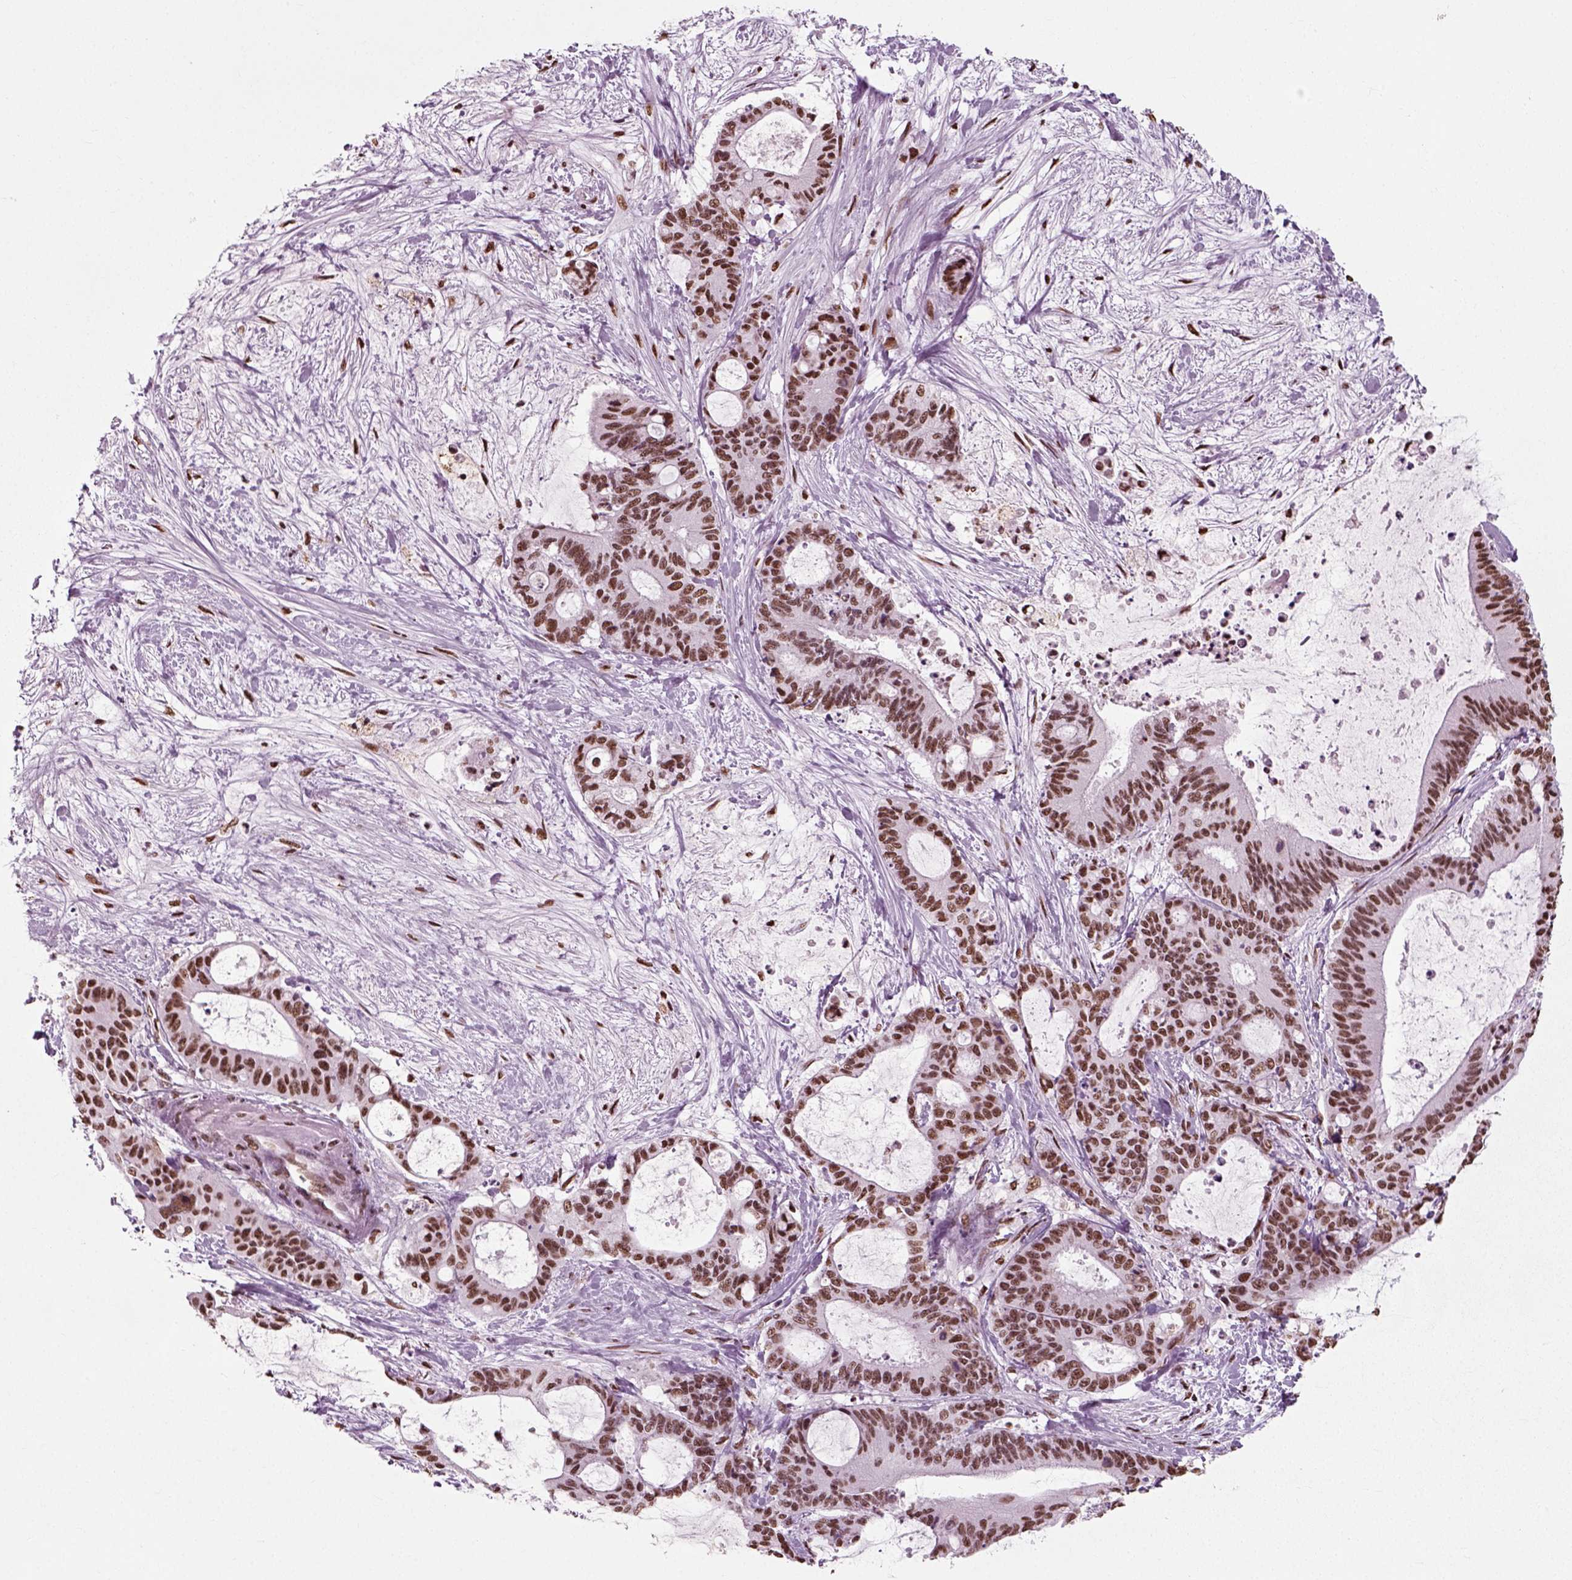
{"staining": {"intensity": "moderate", "quantity": ">75%", "location": "nuclear"}, "tissue": "liver cancer", "cell_type": "Tumor cells", "image_type": "cancer", "snomed": [{"axis": "morphology", "description": "Cholangiocarcinoma"}, {"axis": "topography", "description": "Liver"}], "caption": "Tumor cells demonstrate medium levels of moderate nuclear positivity in approximately >75% of cells in cholangiocarcinoma (liver).", "gene": "POLR1H", "patient": {"sex": "female", "age": 73}}